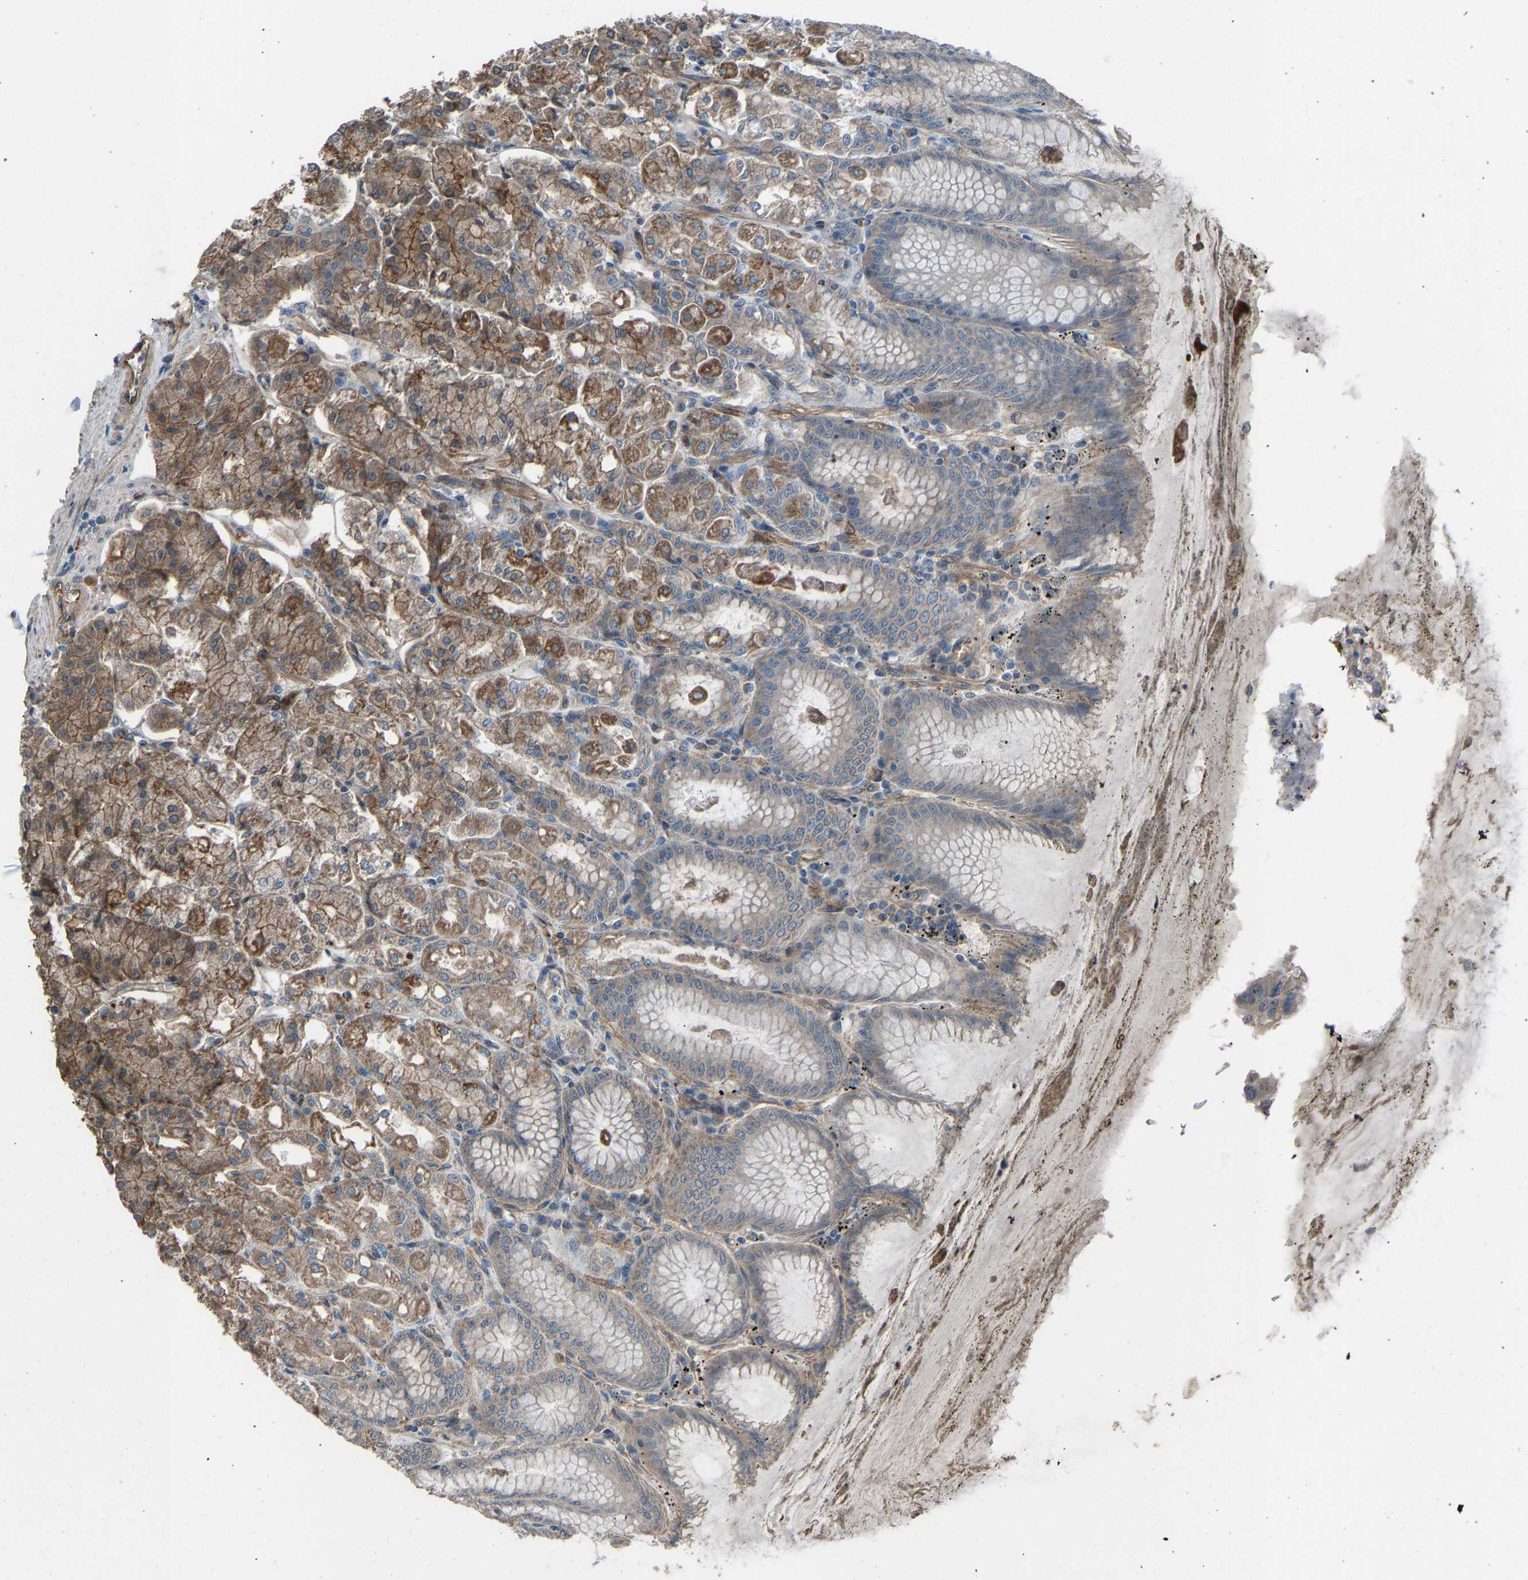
{"staining": {"intensity": "moderate", "quantity": ">75%", "location": "cytoplasmic/membranous"}, "tissue": "stomach", "cell_type": "Glandular cells", "image_type": "normal", "snomed": [{"axis": "morphology", "description": "Normal tissue, NOS"}, {"axis": "topography", "description": "Stomach, lower"}], "caption": "A histopathology image of human stomach stained for a protein exhibits moderate cytoplasmic/membranous brown staining in glandular cells. (brown staining indicates protein expression, while blue staining denotes nuclei).", "gene": "SLC43A1", "patient": {"sex": "male", "age": 71}}